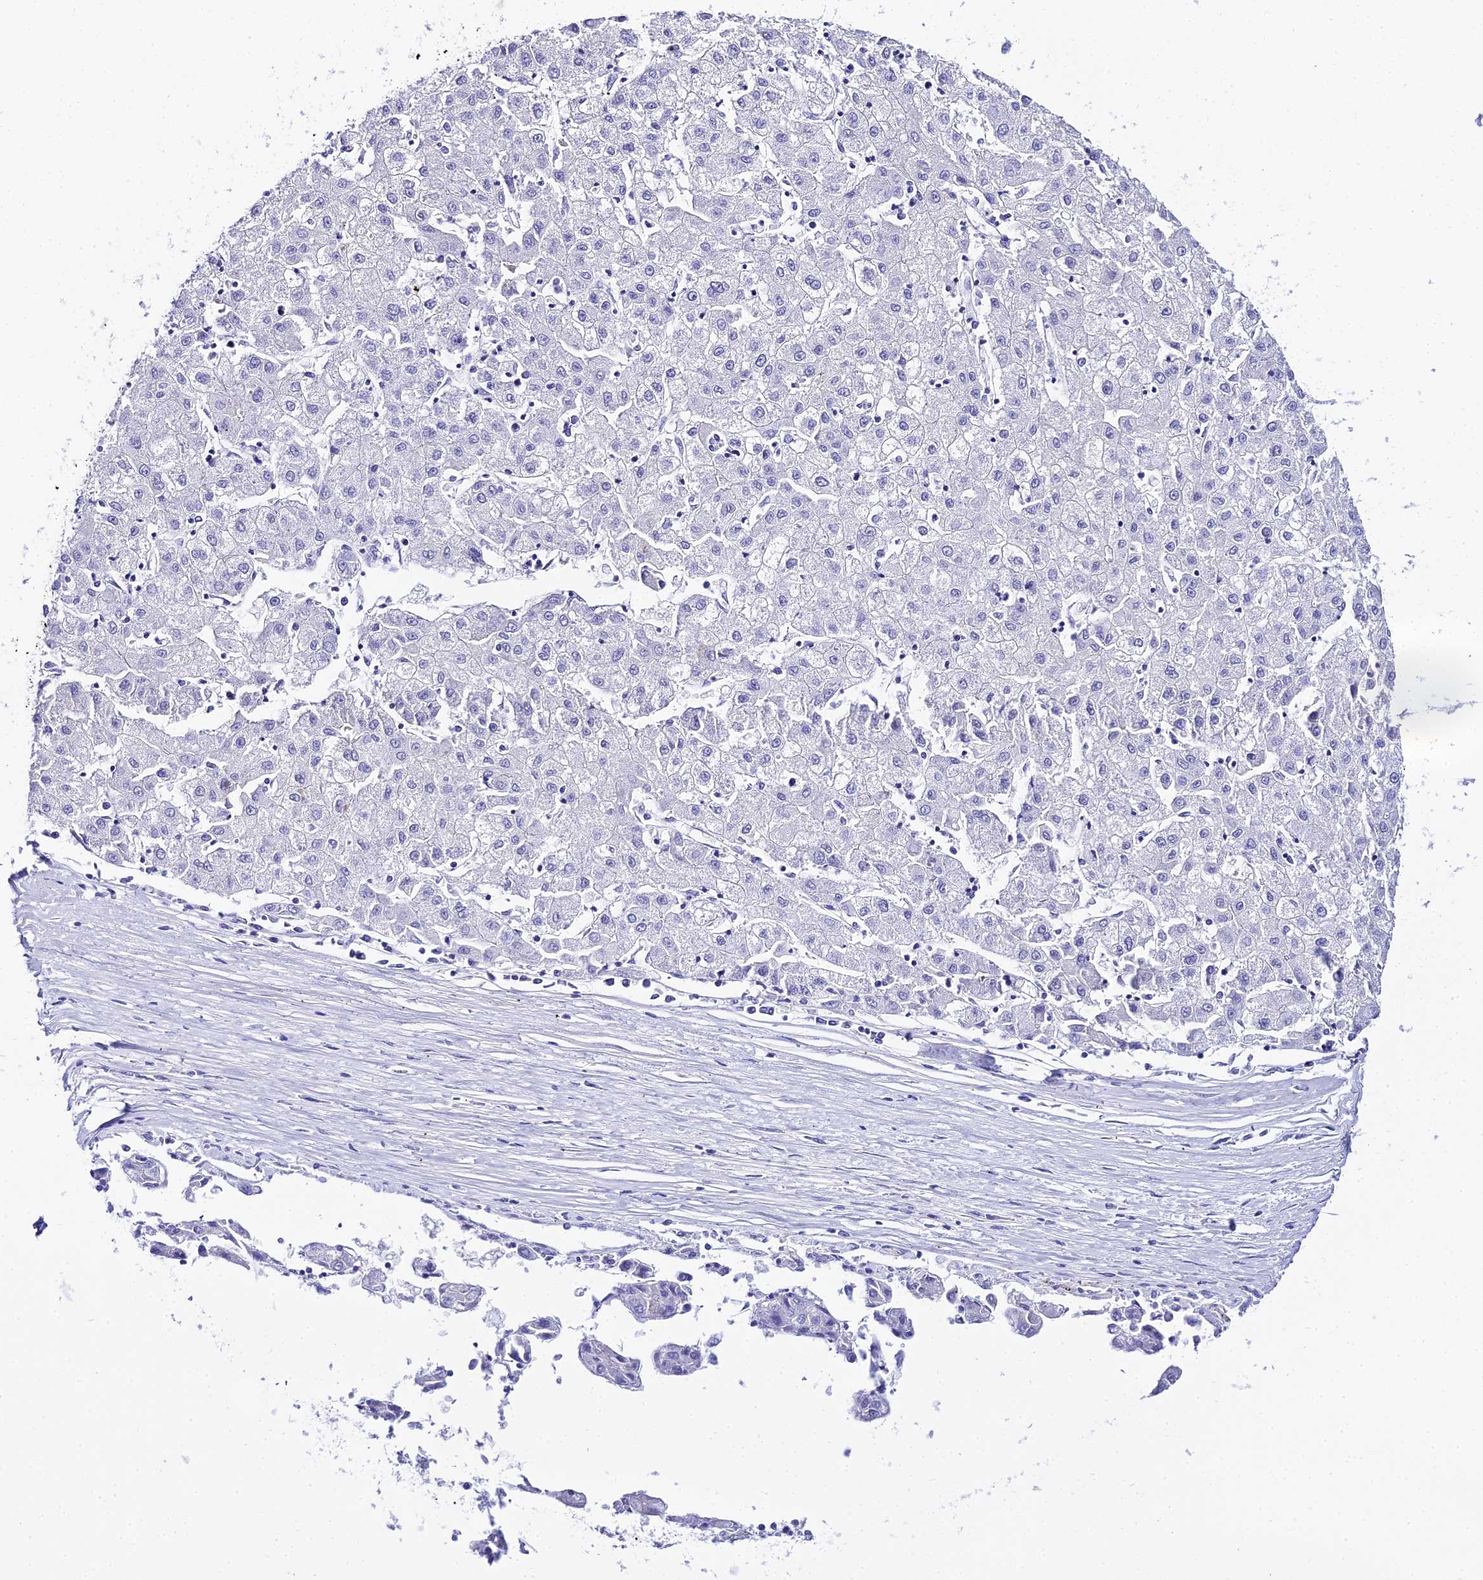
{"staining": {"intensity": "negative", "quantity": "none", "location": "none"}, "tissue": "liver cancer", "cell_type": "Tumor cells", "image_type": "cancer", "snomed": [{"axis": "morphology", "description": "Carcinoma, Hepatocellular, NOS"}, {"axis": "topography", "description": "Liver"}], "caption": "IHC photomicrograph of liver cancer stained for a protein (brown), which reveals no positivity in tumor cells.", "gene": "TRMT44", "patient": {"sex": "male", "age": 72}}